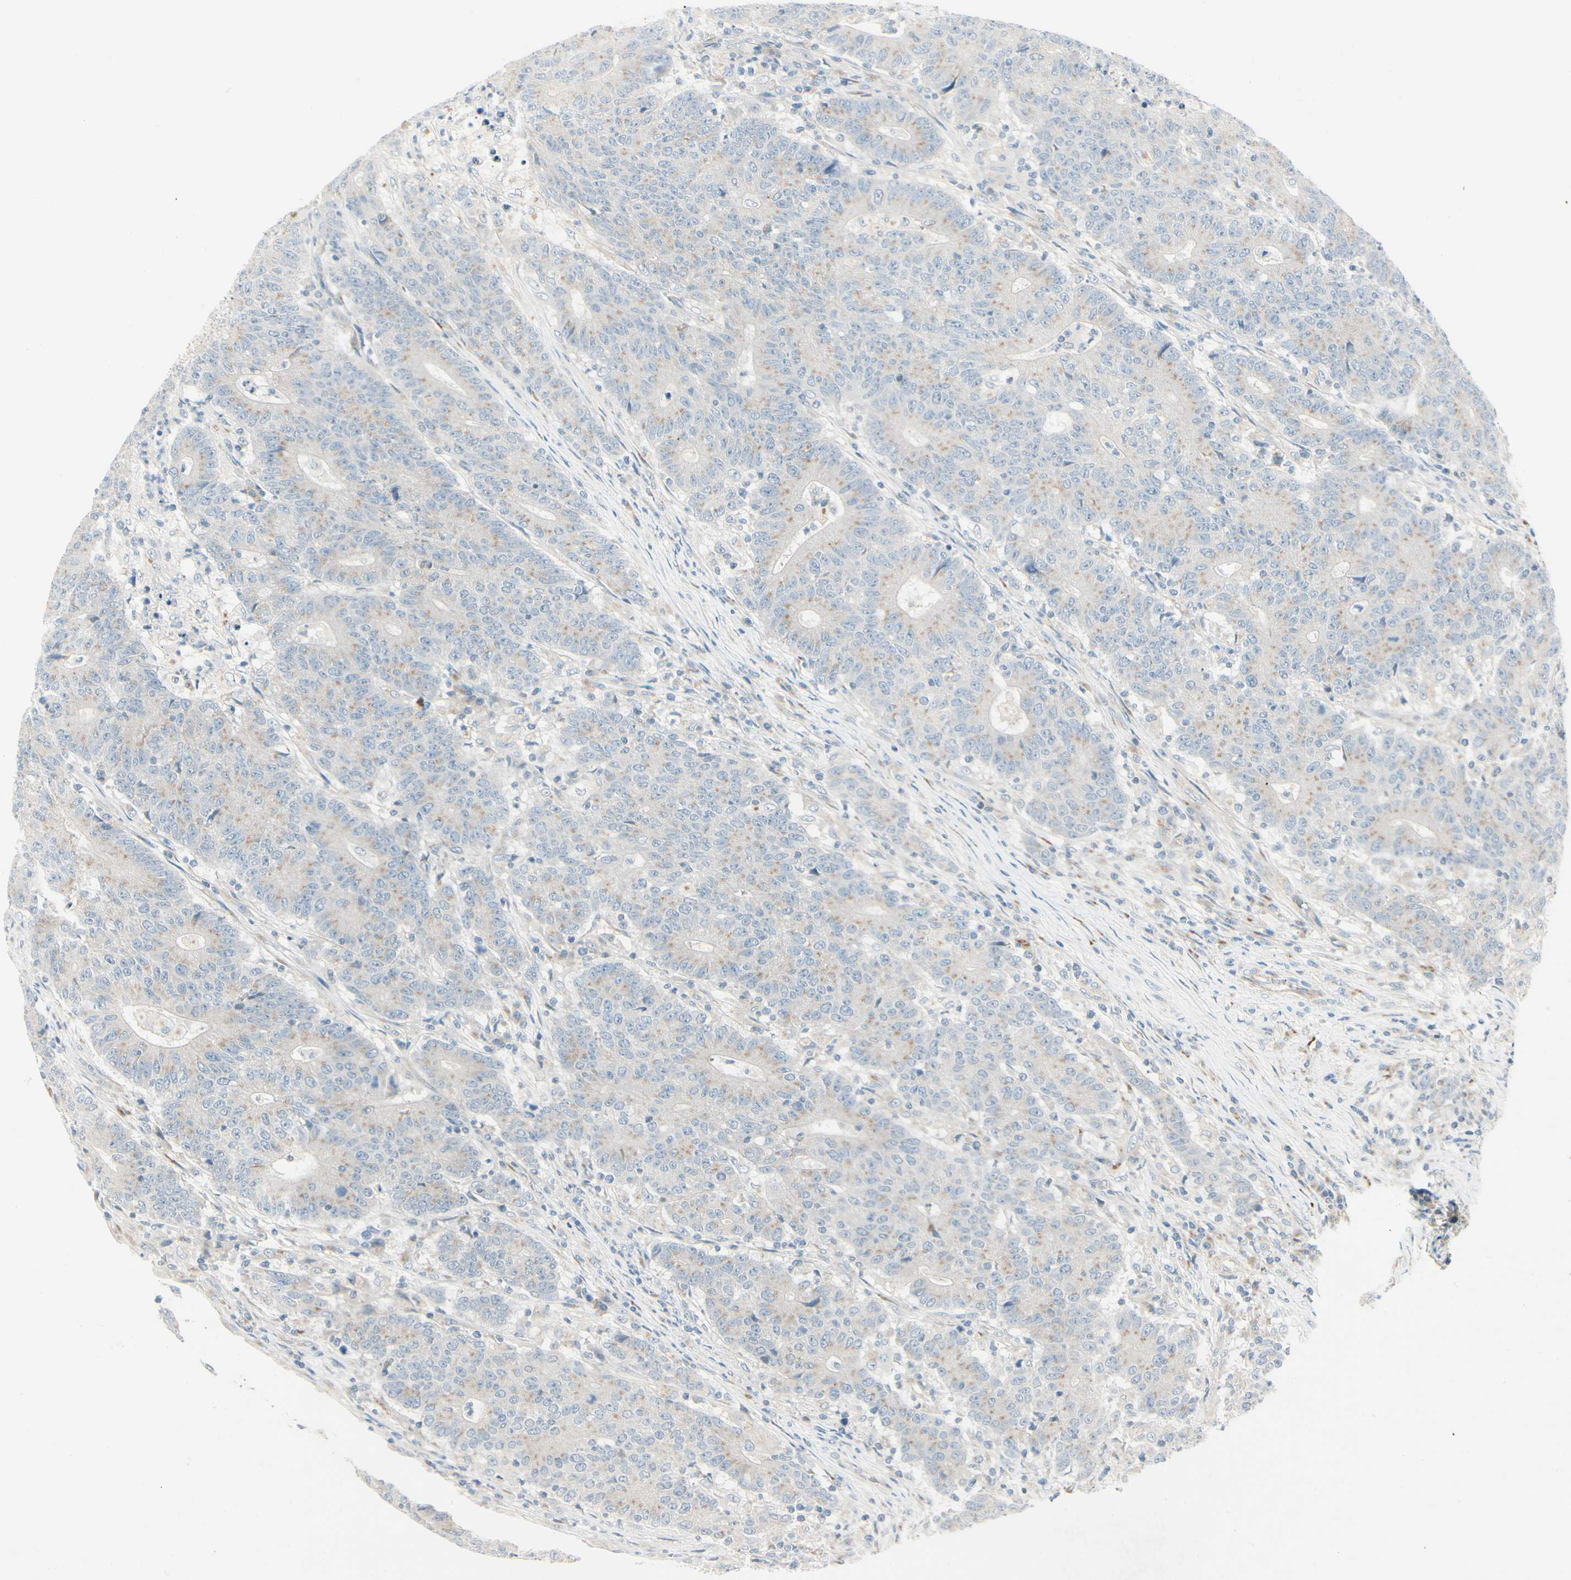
{"staining": {"intensity": "weak", "quantity": ">75%", "location": "cytoplasmic/membranous"}, "tissue": "colorectal cancer", "cell_type": "Tumor cells", "image_type": "cancer", "snomed": [{"axis": "morphology", "description": "Normal tissue, NOS"}, {"axis": "morphology", "description": "Adenocarcinoma, NOS"}, {"axis": "topography", "description": "Colon"}], "caption": "Adenocarcinoma (colorectal) stained with a protein marker exhibits weak staining in tumor cells.", "gene": "ABCA3", "patient": {"sex": "female", "age": 75}}